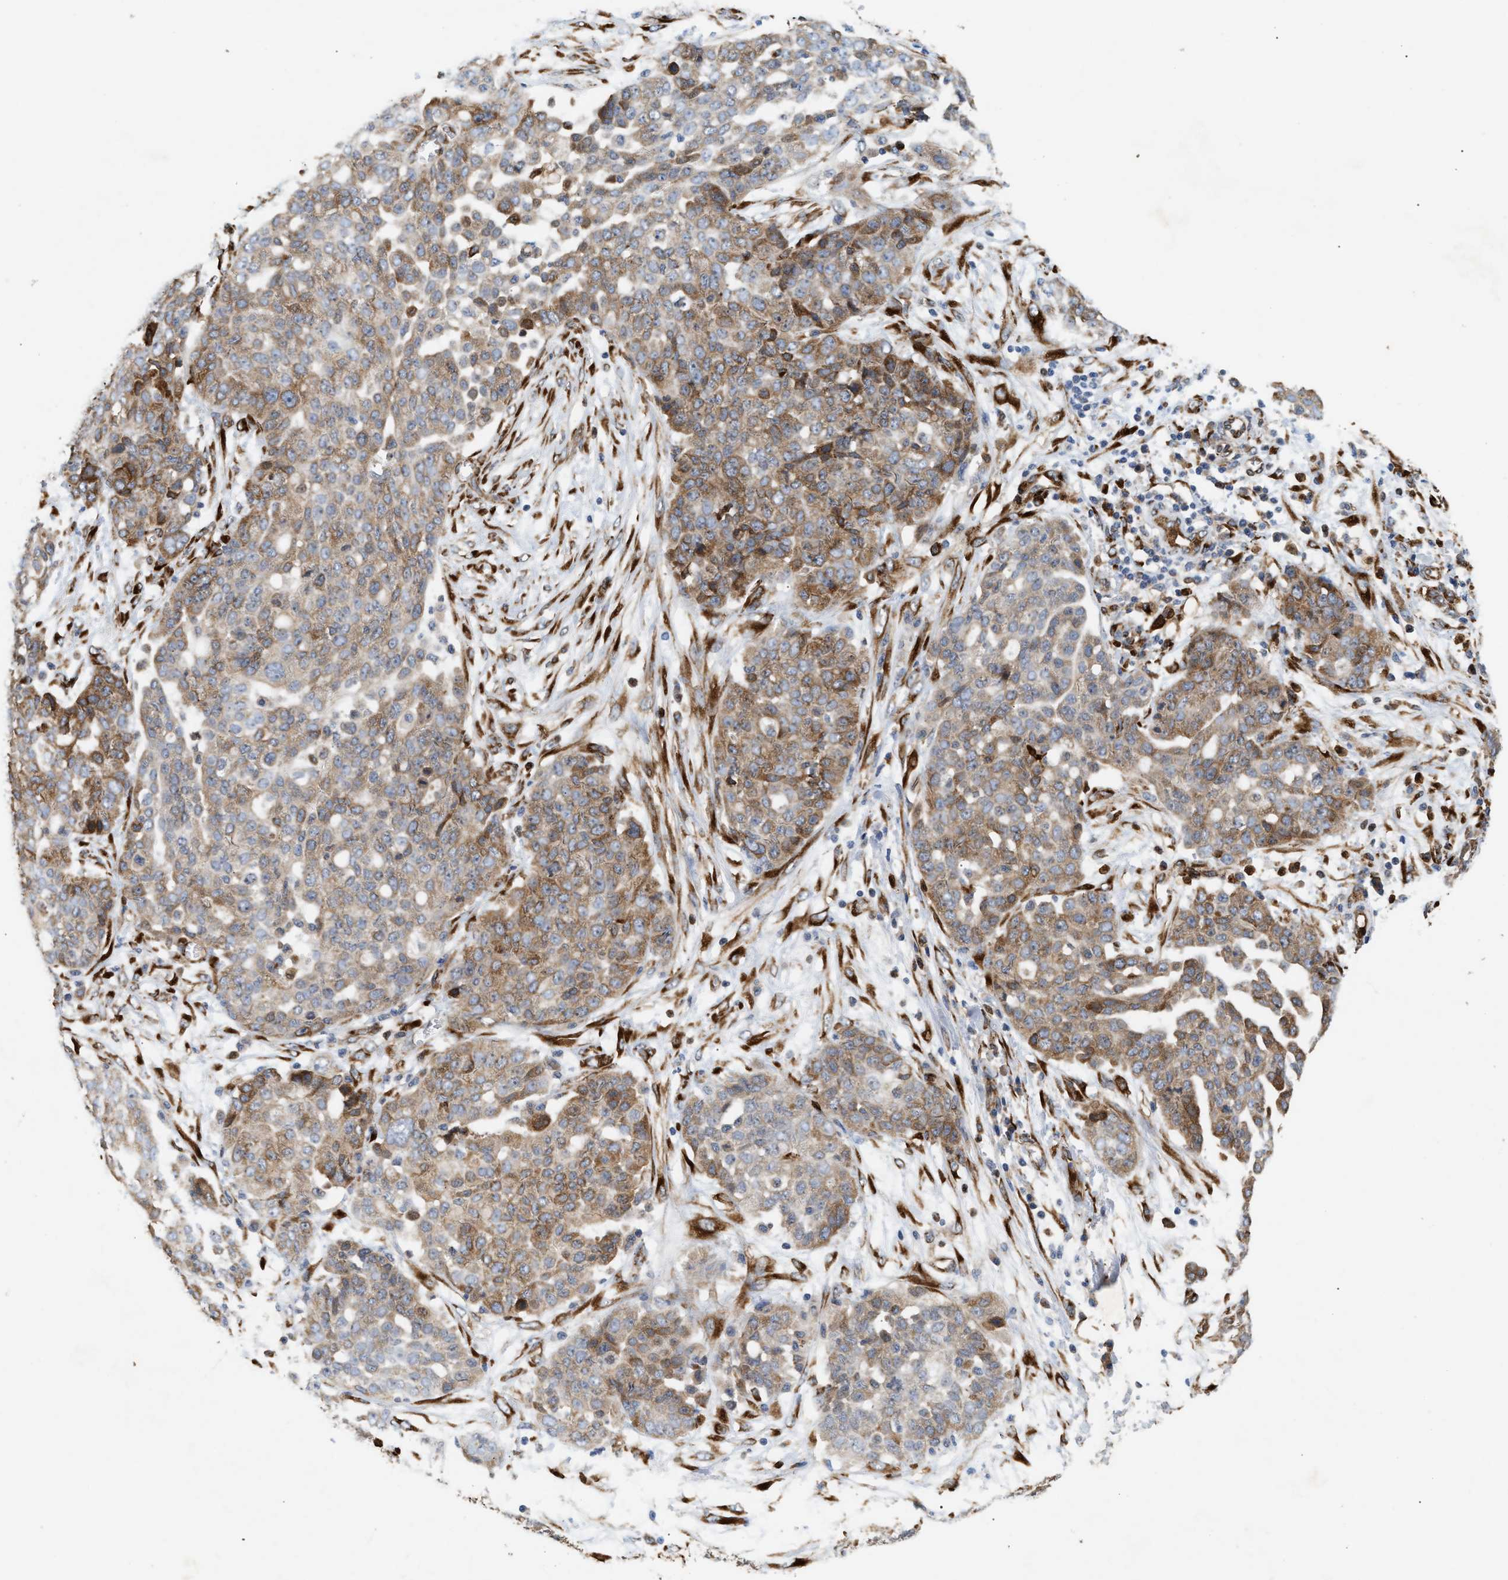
{"staining": {"intensity": "moderate", "quantity": ">75%", "location": "cytoplasmic/membranous"}, "tissue": "ovarian cancer", "cell_type": "Tumor cells", "image_type": "cancer", "snomed": [{"axis": "morphology", "description": "Cystadenocarcinoma, serous, NOS"}, {"axis": "topography", "description": "Soft tissue"}, {"axis": "topography", "description": "Ovary"}], "caption": "Human ovarian cancer stained with a protein marker displays moderate staining in tumor cells.", "gene": "PLCD1", "patient": {"sex": "female", "age": 57}}